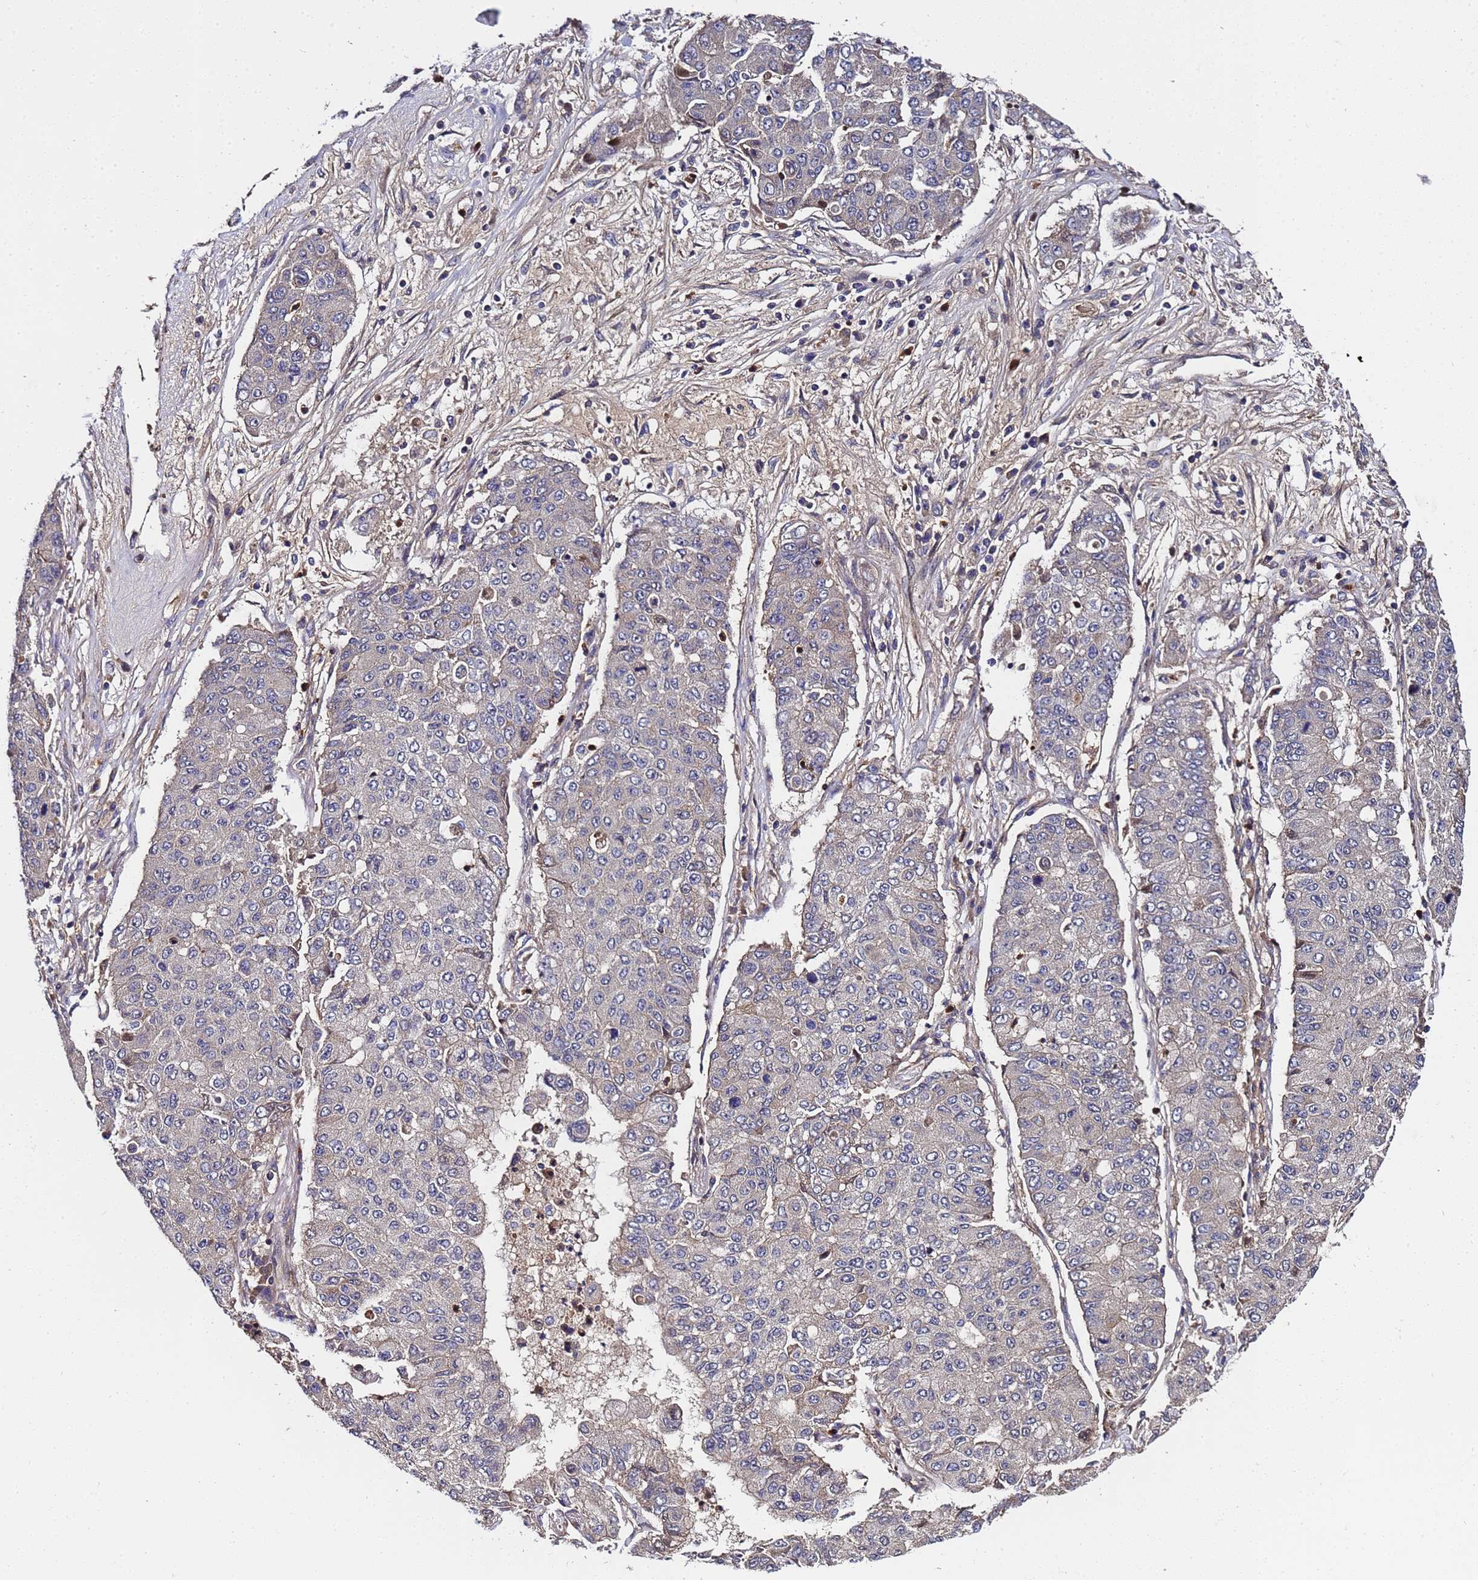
{"staining": {"intensity": "negative", "quantity": "none", "location": "none"}, "tissue": "lung cancer", "cell_type": "Tumor cells", "image_type": "cancer", "snomed": [{"axis": "morphology", "description": "Squamous cell carcinoma, NOS"}, {"axis": "topography", "description": "Lung"}], "caption": "High magnification brightfield microscopy of lung cancer (squamous cell carcinoma) stained with DAB (3,3'-diaminobenzidine) (brown) and counterstained with hematoxylin (blue): tumor cells show no significant staining.", "gene": "GSTCD", "patient": {"sex": "male", "age": 74}}